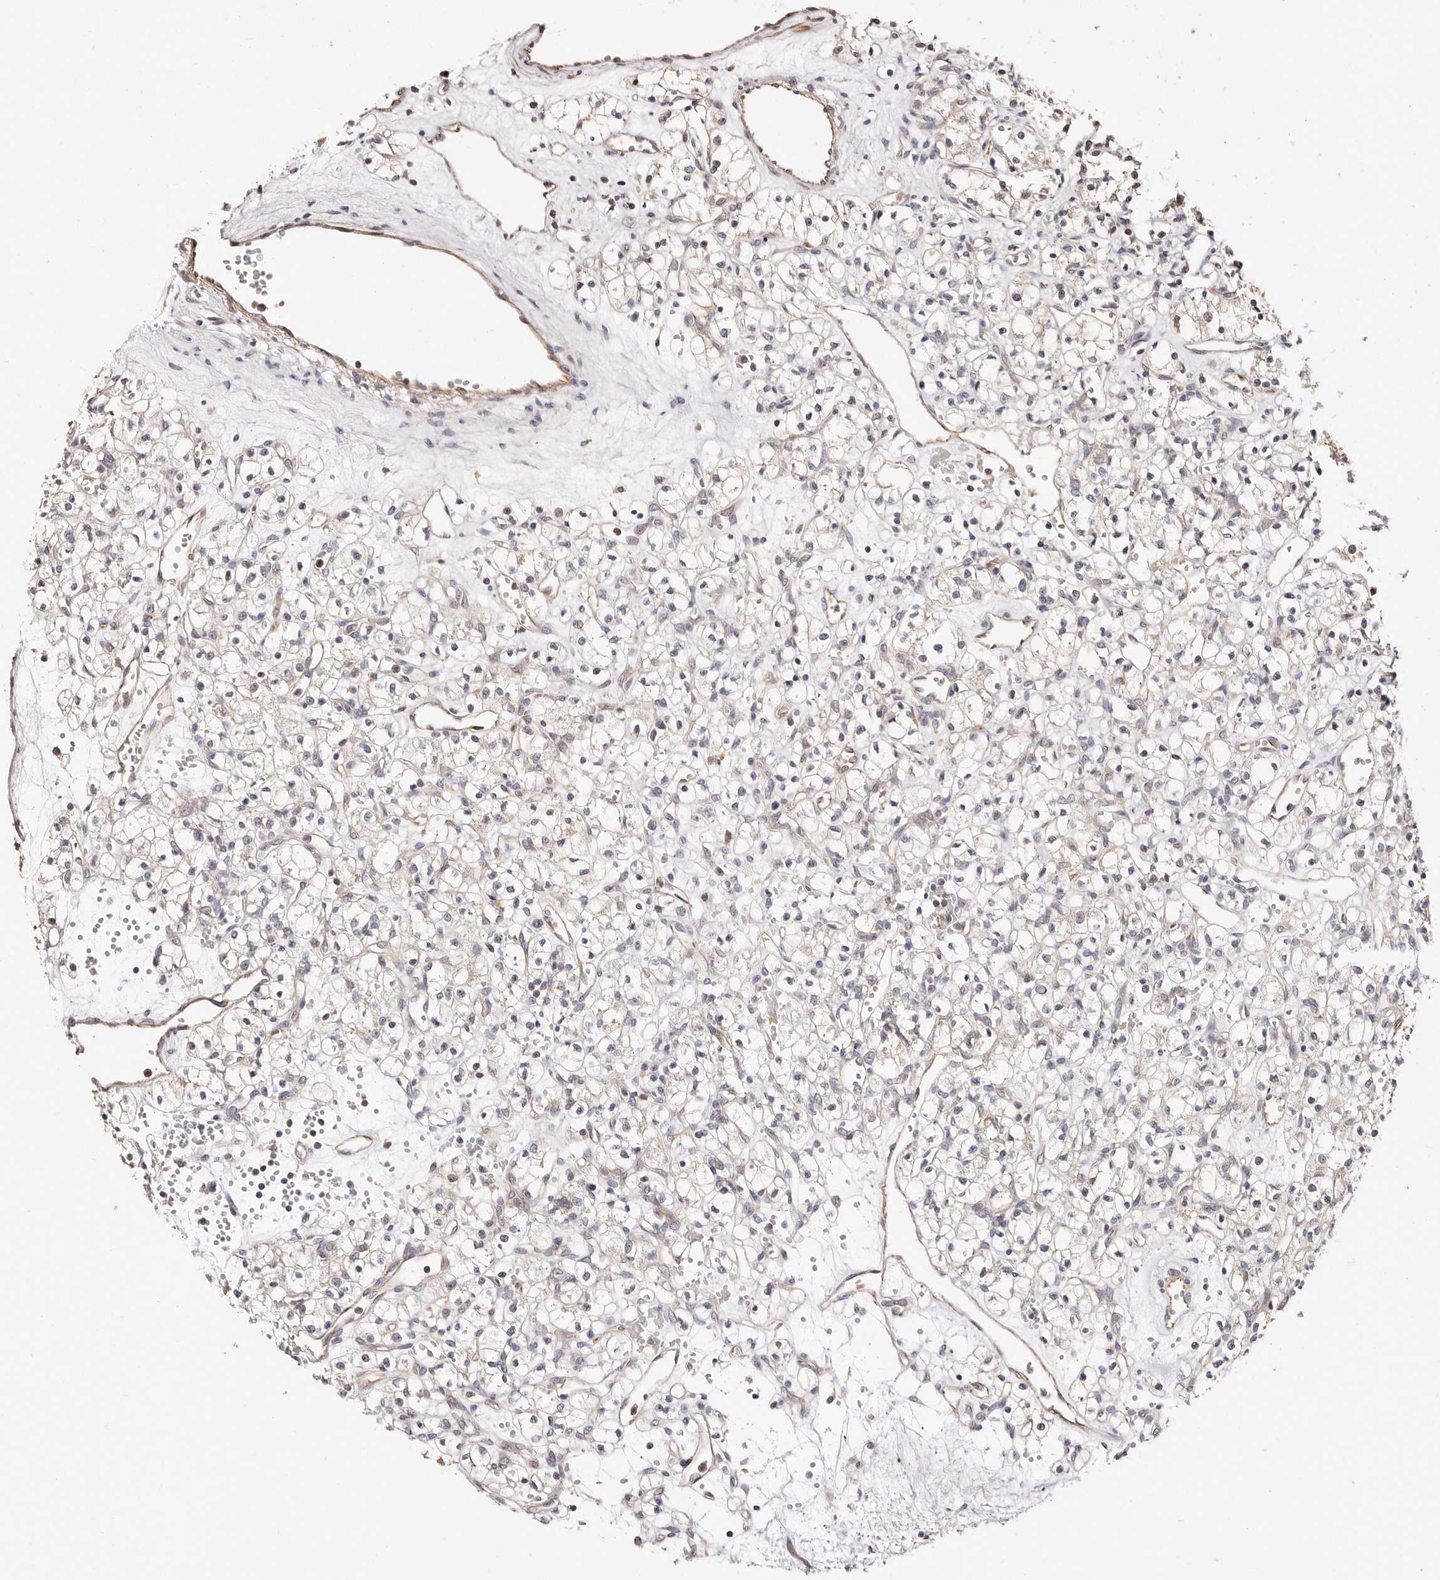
{"staining": {"intensity": "negative", "quantity": "none", "location": "none"}, "tissue": "renal cancer", "cell_type": "Tumor cells", "image_type": "cancer", "snomed": [{"axis": "morphology", "description": "Adenocarcinoma, NOS"}, {"axis": "topography", "description": "Kidney"}], "caption": "Human renal cancer (adenocarcinoma) stained for a protein using IHC exhibits no expression in tumor cells.", "gene": "MAPK1", "patient": {"sex": "female", "age": 59}}